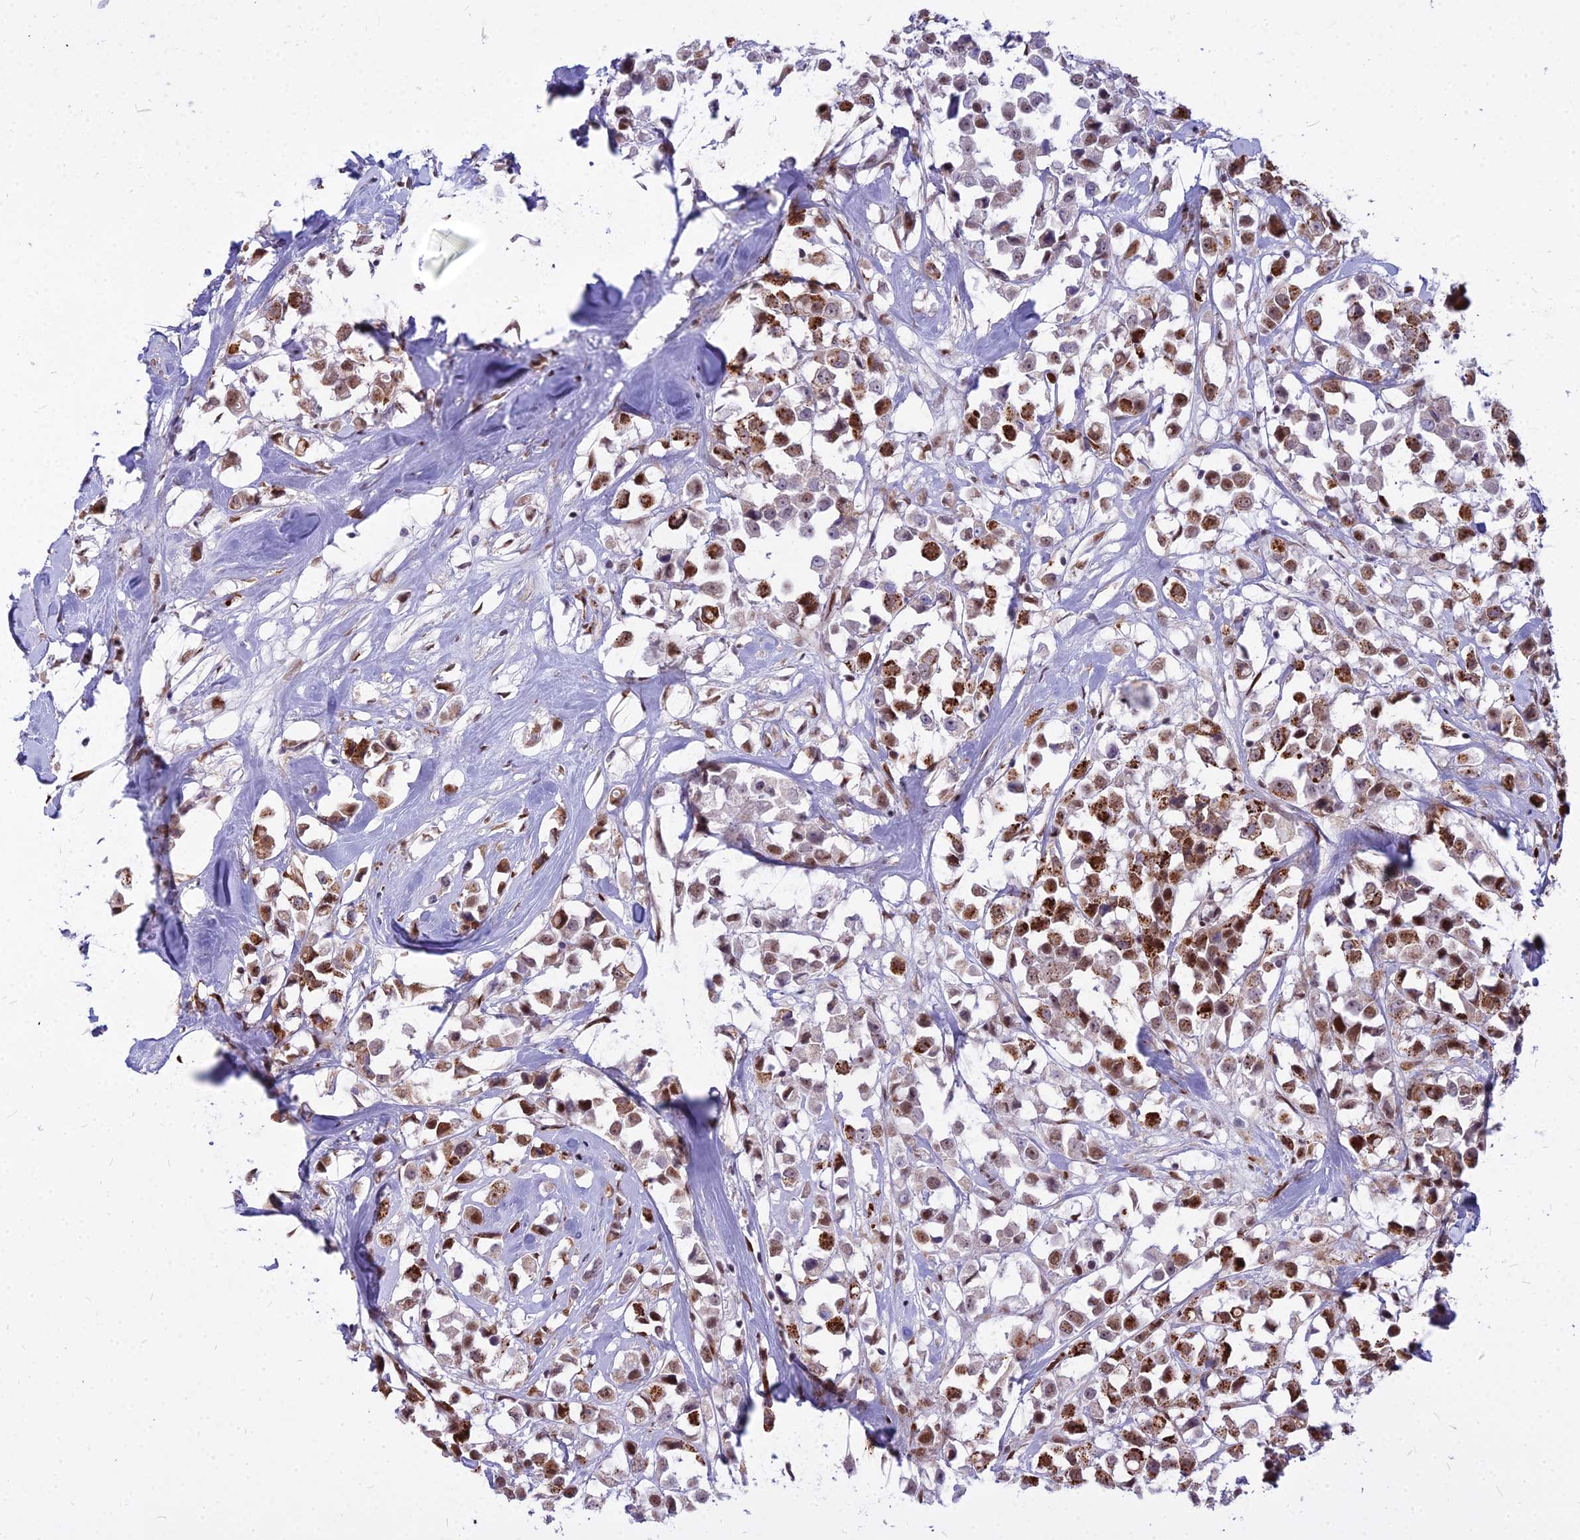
{"staining": {"intensity": "strong", "quantity": "25%-75%", "location": "nuclear"}, "tissue": "breast cancer", "cell_type": "Tumor cells", "image_type": "cancer", "snomed": [{"axis": "morphology", "description": "Duct carcinoma"}, {"axis": "topography", "description": "Breast"}], "caption": "An immunohistochemistry (IHC) histopathology image of neoplastic tissue is shown. Protein staining in brown shows strong nuclear positivity in breast cancer within tumor cells. The staining is performed using DAB (3,3'-diaminobenzidine) brown chromogen to label protein expression. The nuclei are counter-stained blue using hematoxylin.", "gene": "ALG10", "patient": {"sex": "female", "age": 61}}